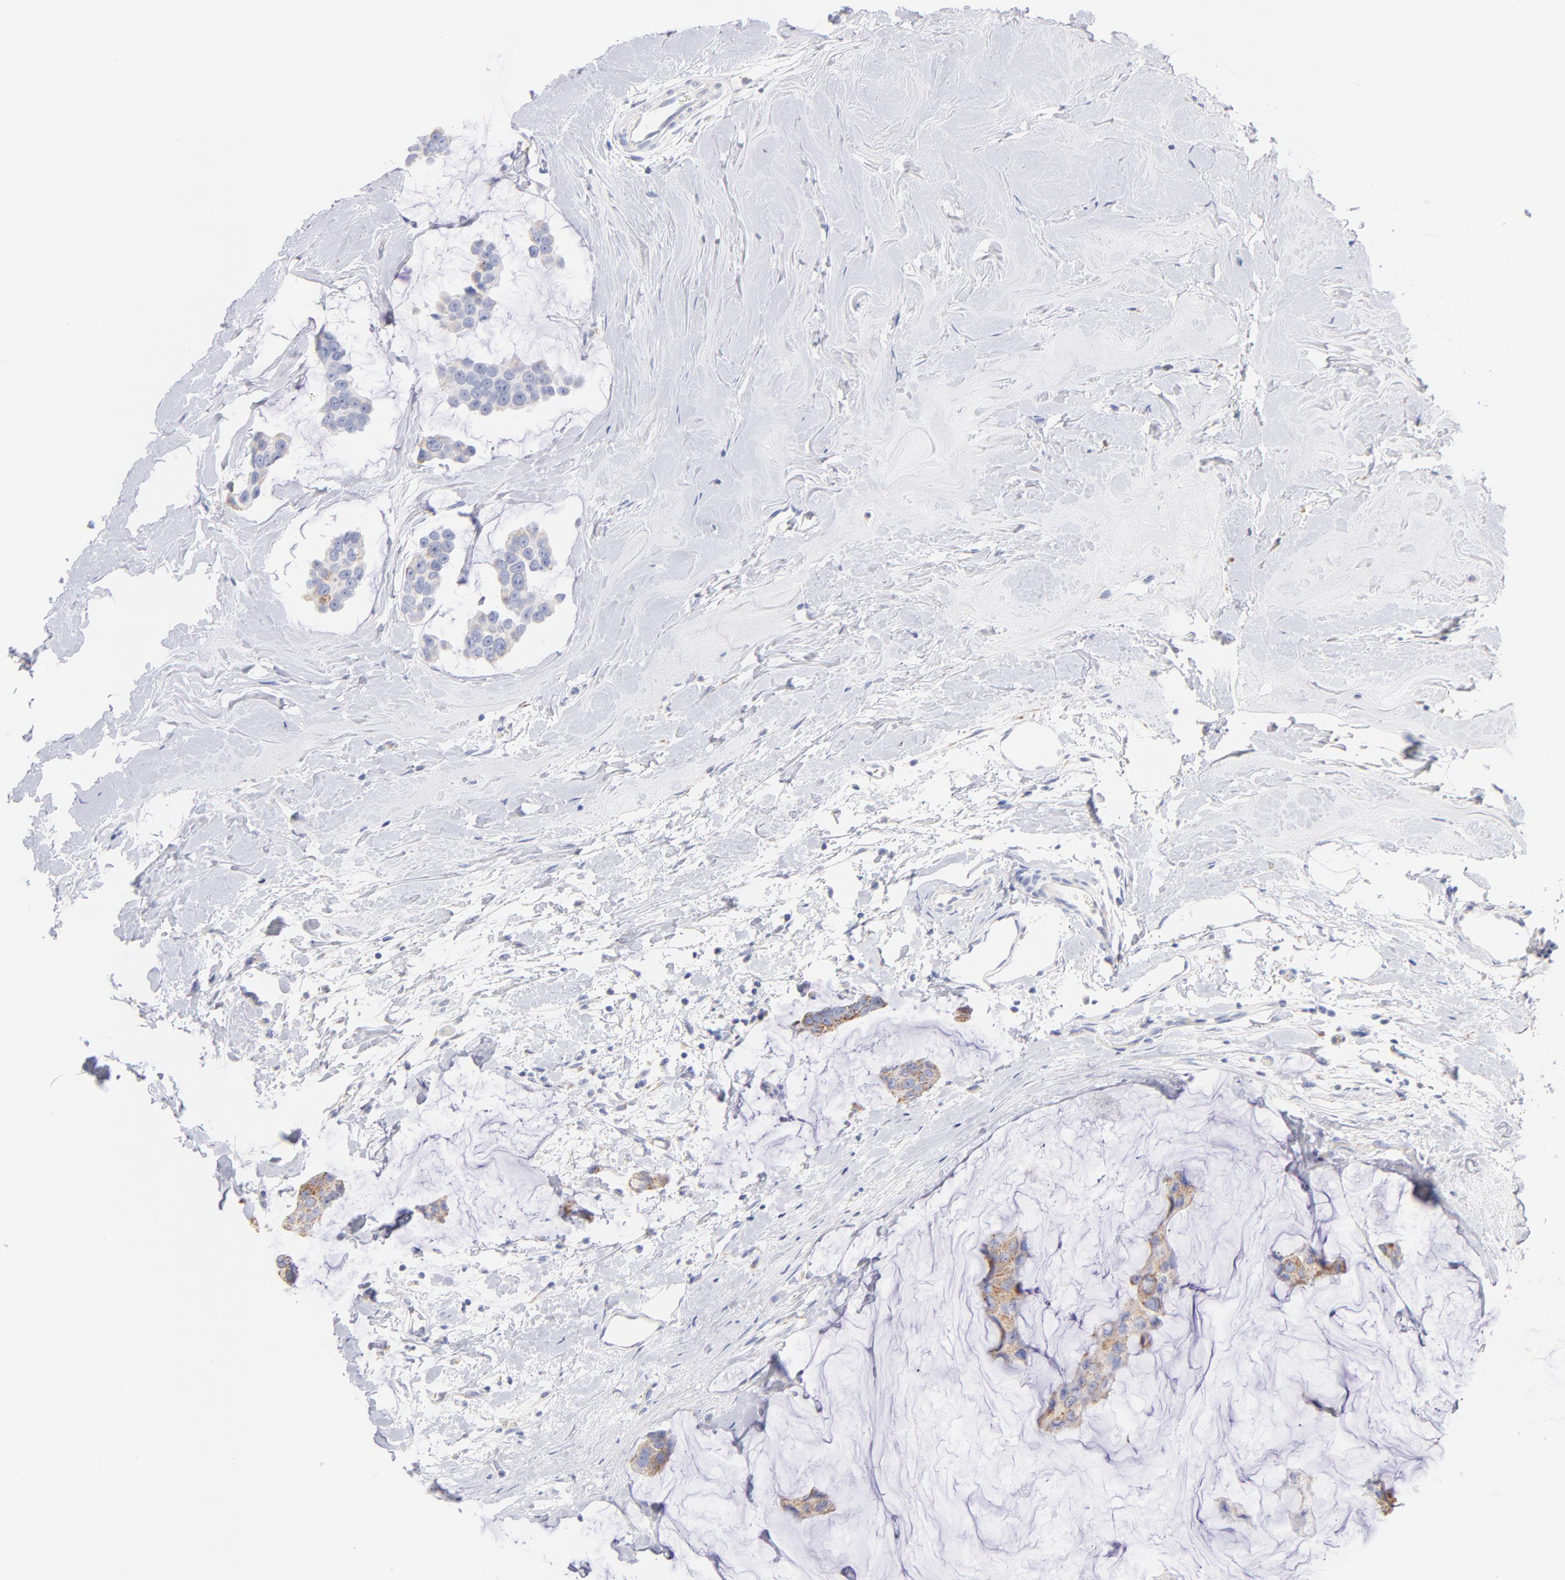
{"staining": {"intensity": "moderate", "quantity": "25%-75%", "location": "cytoplasmic/membranous"}, "tissue": "breast cancer", "cell_type": "Tumor cells", "image_type": "cancer", "snomed": [{"axis": "morphology", "description": "Normal tissue, NOS"}, {"axis": "morphology", "description": "Duct carcinoma"}, {"axis": "topography", "description": "Breast"}], "caption": "Brown immunohistochemical staining in breast cancer demonstrates moderate cytoplasmic/membranous staining in about 25%-75% of tumor cells.", "gene": "AIFM1", "patient": {"sex": "female", "age": 50}}